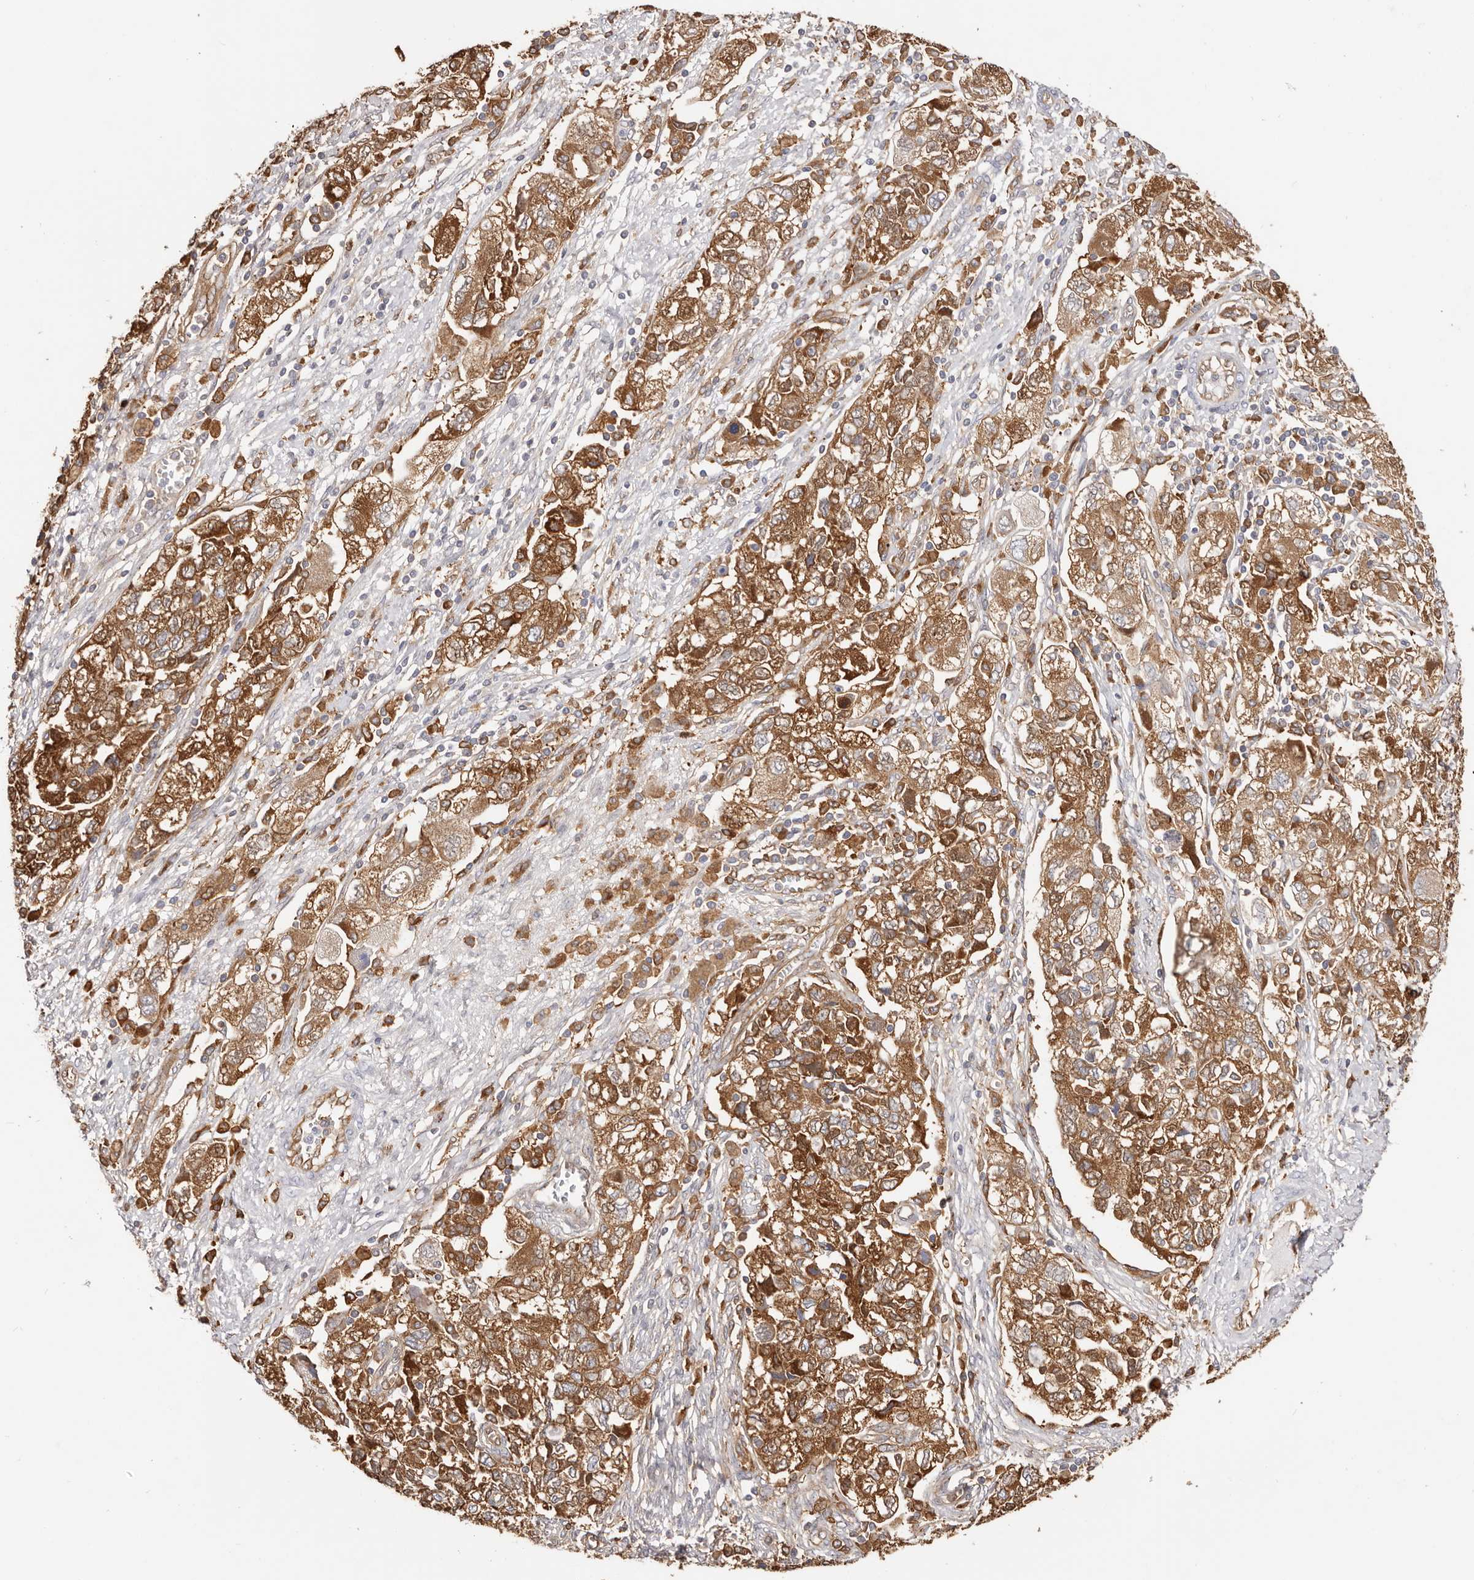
{"staining": {"intensity": "moderate", "quantity": ">75%", "location": "cytoplasmic/membranous"}, "tissue": "ovarian cancer", "cell_type": "Tumor cells", "image_type": "cancer", "snomed": [{"axis": "morphology", "description": "Carcinoma, NOS"}, {"axis": "morphology", "description": "Cystadenocarcinoma, serous, NOS"}, {"axis": "topography", "description": "Ovary"}], "caption": "An IHC image of neoplastic tissue is shown. Protein staining in brown shows moderate cytoplasmic/membranous positivity in ovarian cancer within tumor cells.", "gene": "LAP3", "patient": {"sex": "female", "age": 69}}